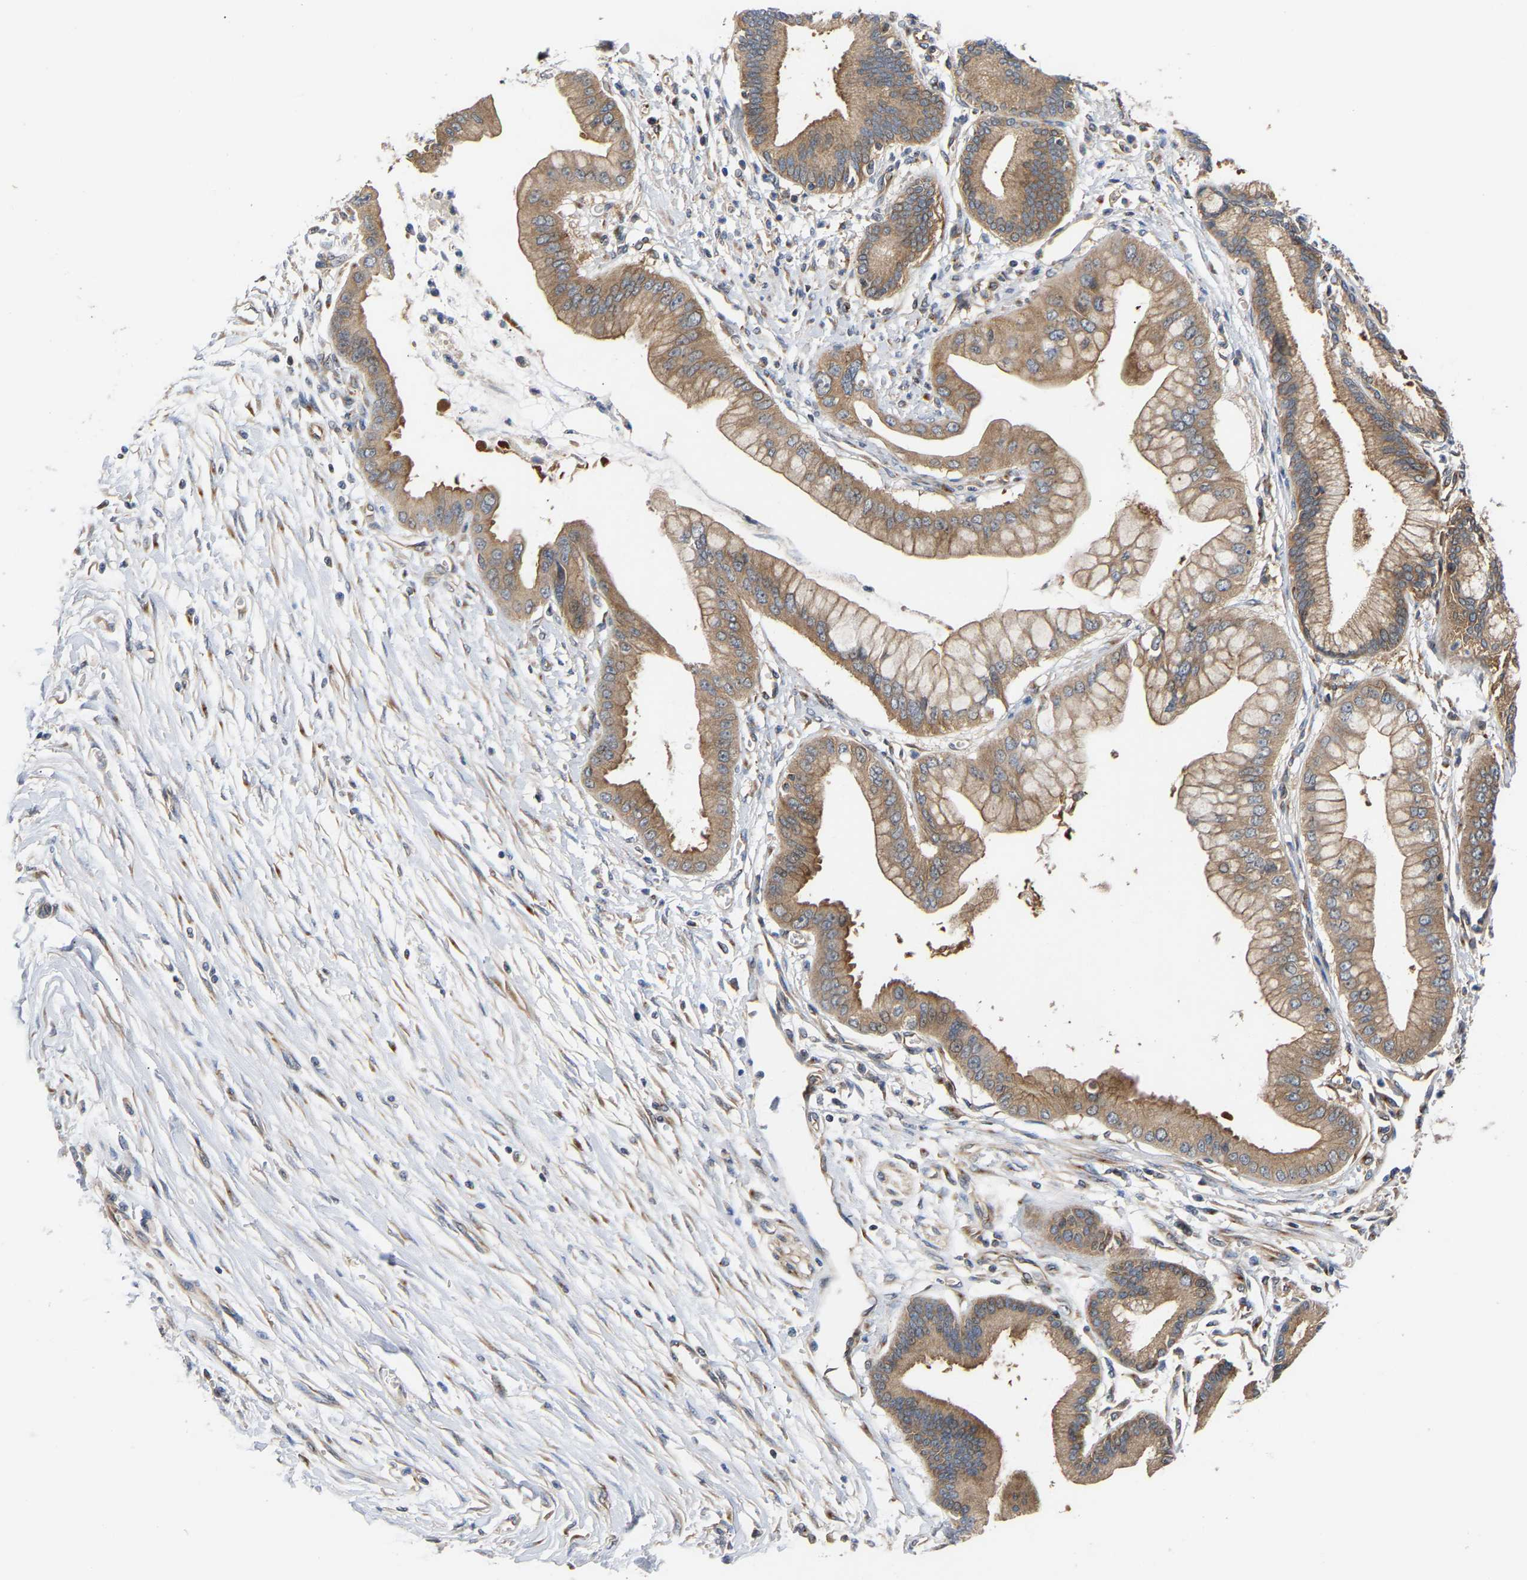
{"staining": {"intensity": "moderate", "quantity": ">75%", "location": "cytoplasmic/membranous"}, "tissue": "pancreatic cancer", "cell_type": "Tumor cells", "image_type": "cancer", "snomed": [{"axis": "morphology", "description": "Adenocarcinoma, NOS"}, {"axis": "topography", "description": "Pancreas"}], "caption": "Tumor cells display medium levels of moderate cytoplasmic/membranous positivity in about >75% of cells in pancreatic cancer (adenocarcinoma).", "gene": "LAPTM4B", "patient": {"sex": "male", "age": 59}}